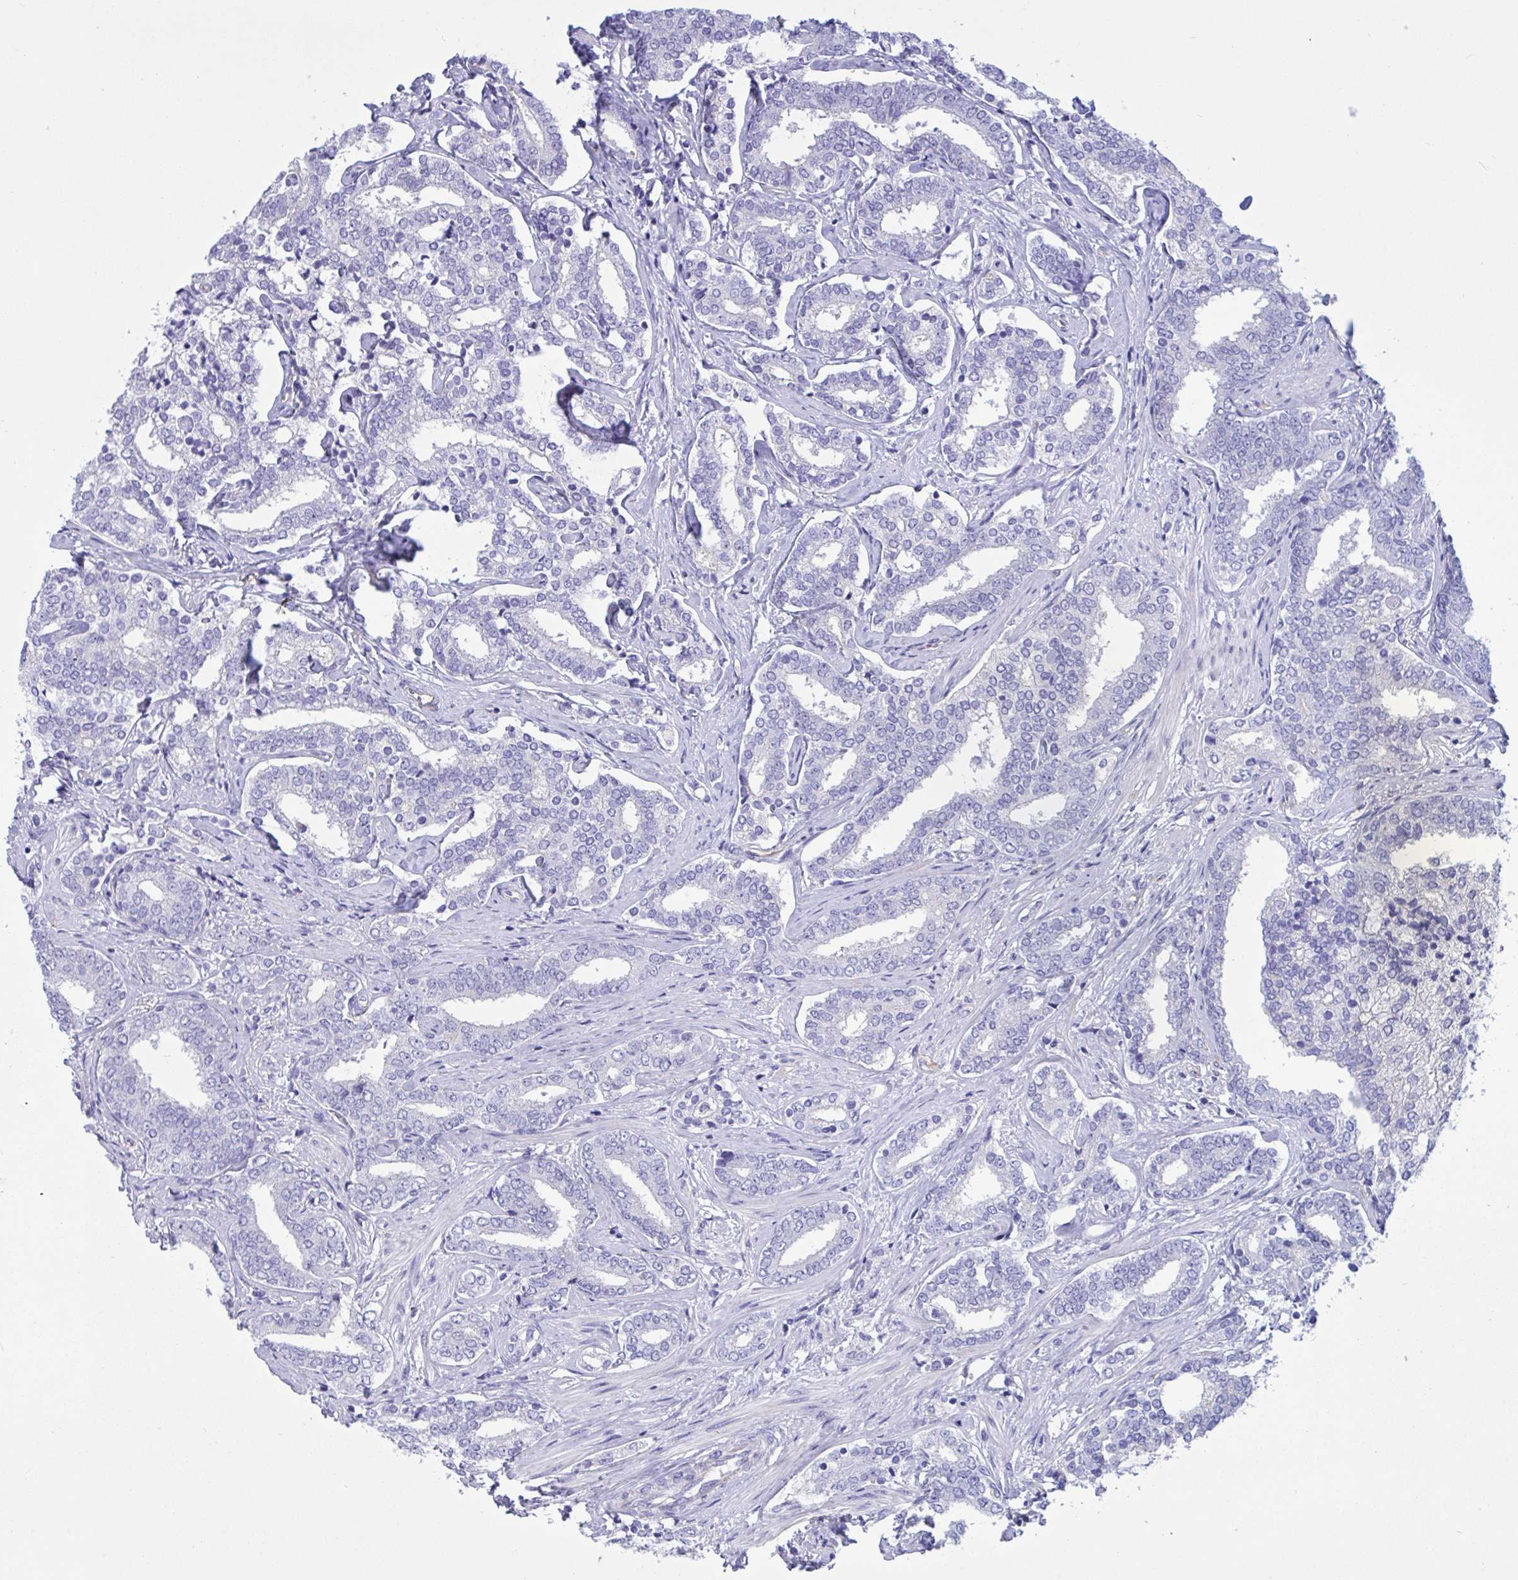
{"staining": {"intensity": "negative", "quantity": "none", "location": "none"}, "tissue": "prostate cancer", "cell_type": "Tumor cells", "image_type": "cancer", "snomed": [{"axis": "morphology", "description": "Adenocarcinoma, High grade"}, {"axis": "topography", "description": "Prostate"}], "caption": "Prostate cancer (high-grade adenocarcinoma) was stained to show a protein in brown. There is no significant positivity in tumor cells.", "gene": "RPL22L1", "patient": {"sex": "male", "age": 72}}